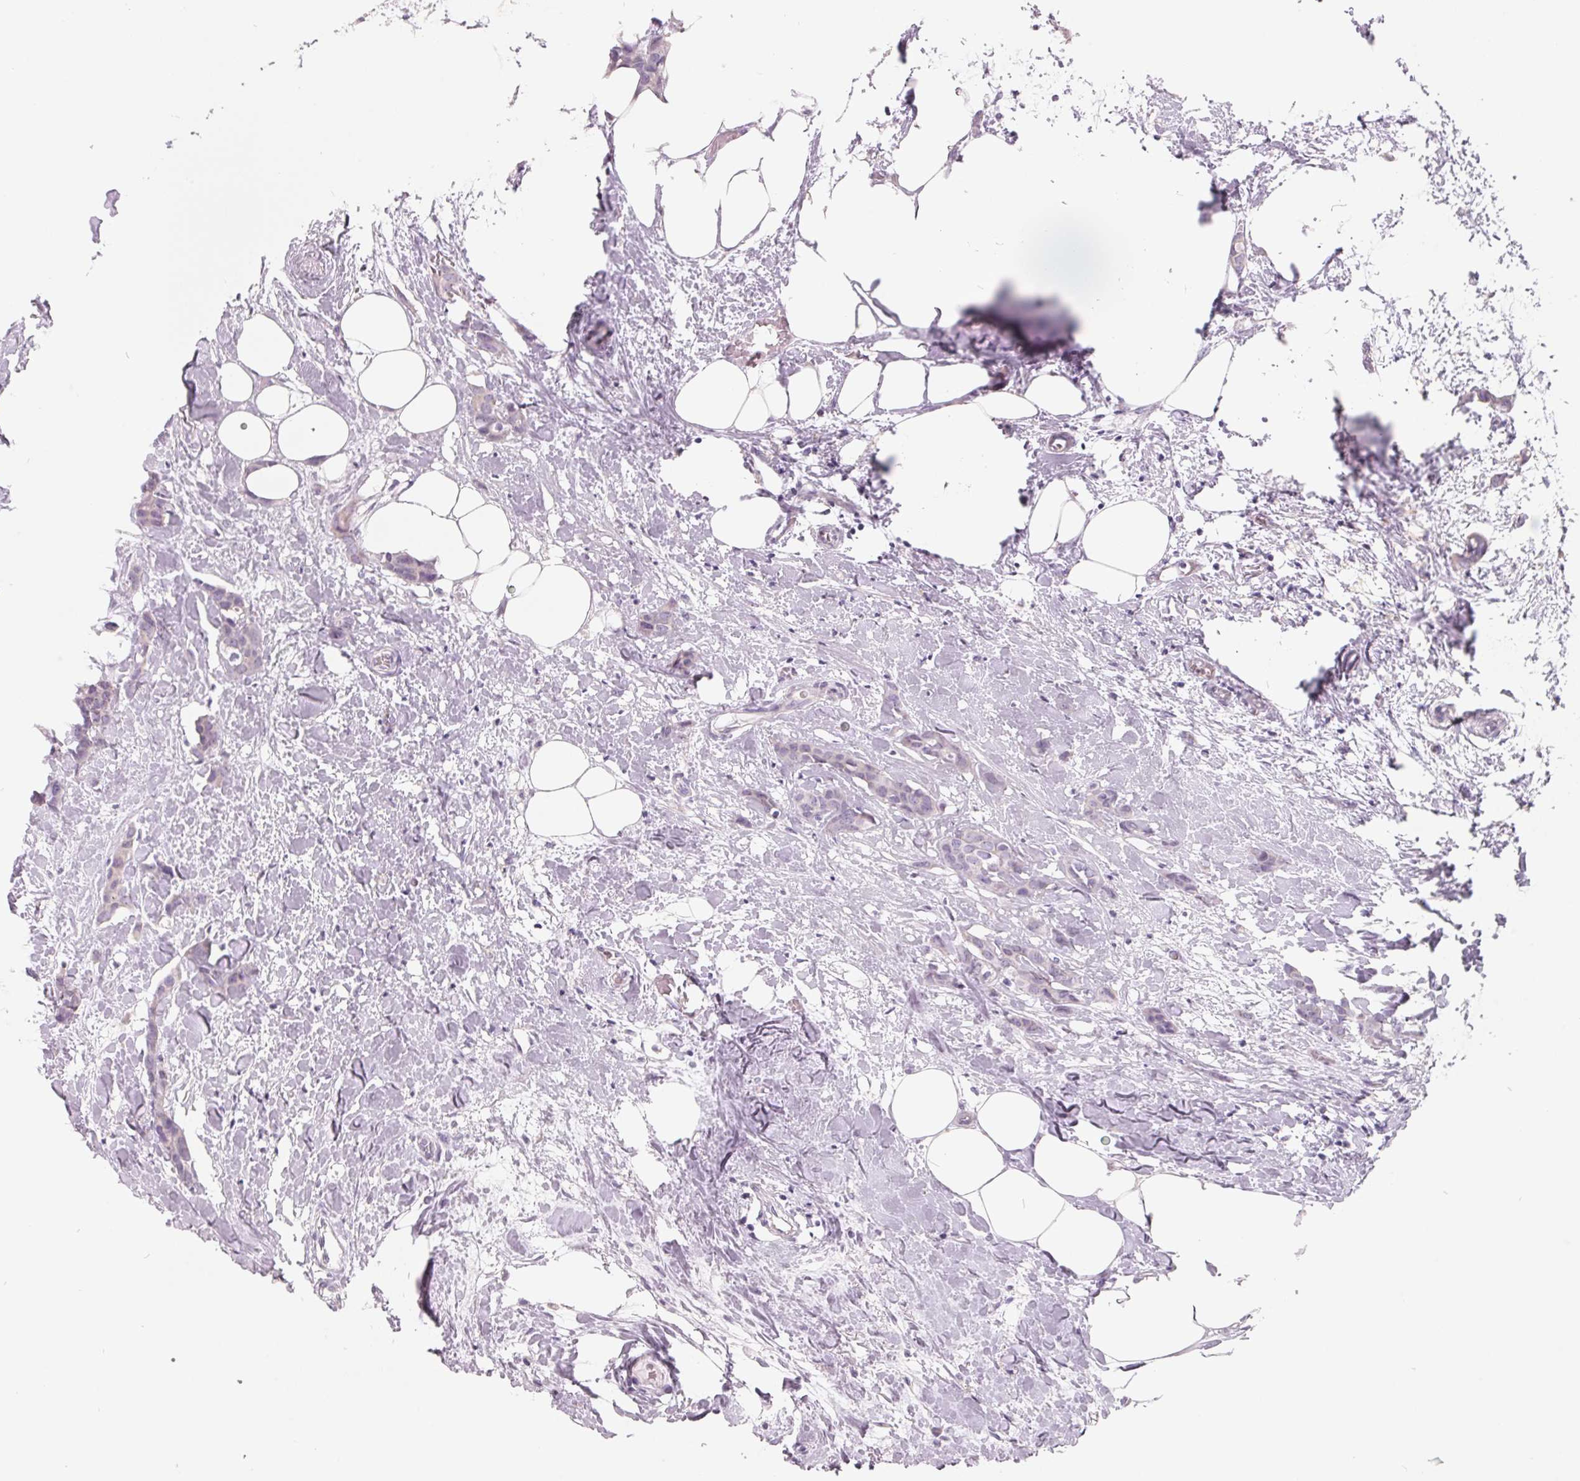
{"staining": {"intensity": "negative", "quantity": "none", "location": "none"}, "tissue": "breast cancer", "cell_type": "Tumor cells", "image_type": "cancer", "snomed": [{"axis": "morphology", "description": "Duct carcinoma"}, {"axis": "topography", "description": "Breast"}], "caption": "This photomicrograph is of breast cancer stained with IHC to label a protein in brown with the nuclei are counter-stained blue. There is no staining in tumor cells.", "gene": "FTCD", "patient": {"sex": "female", "age": 62}}